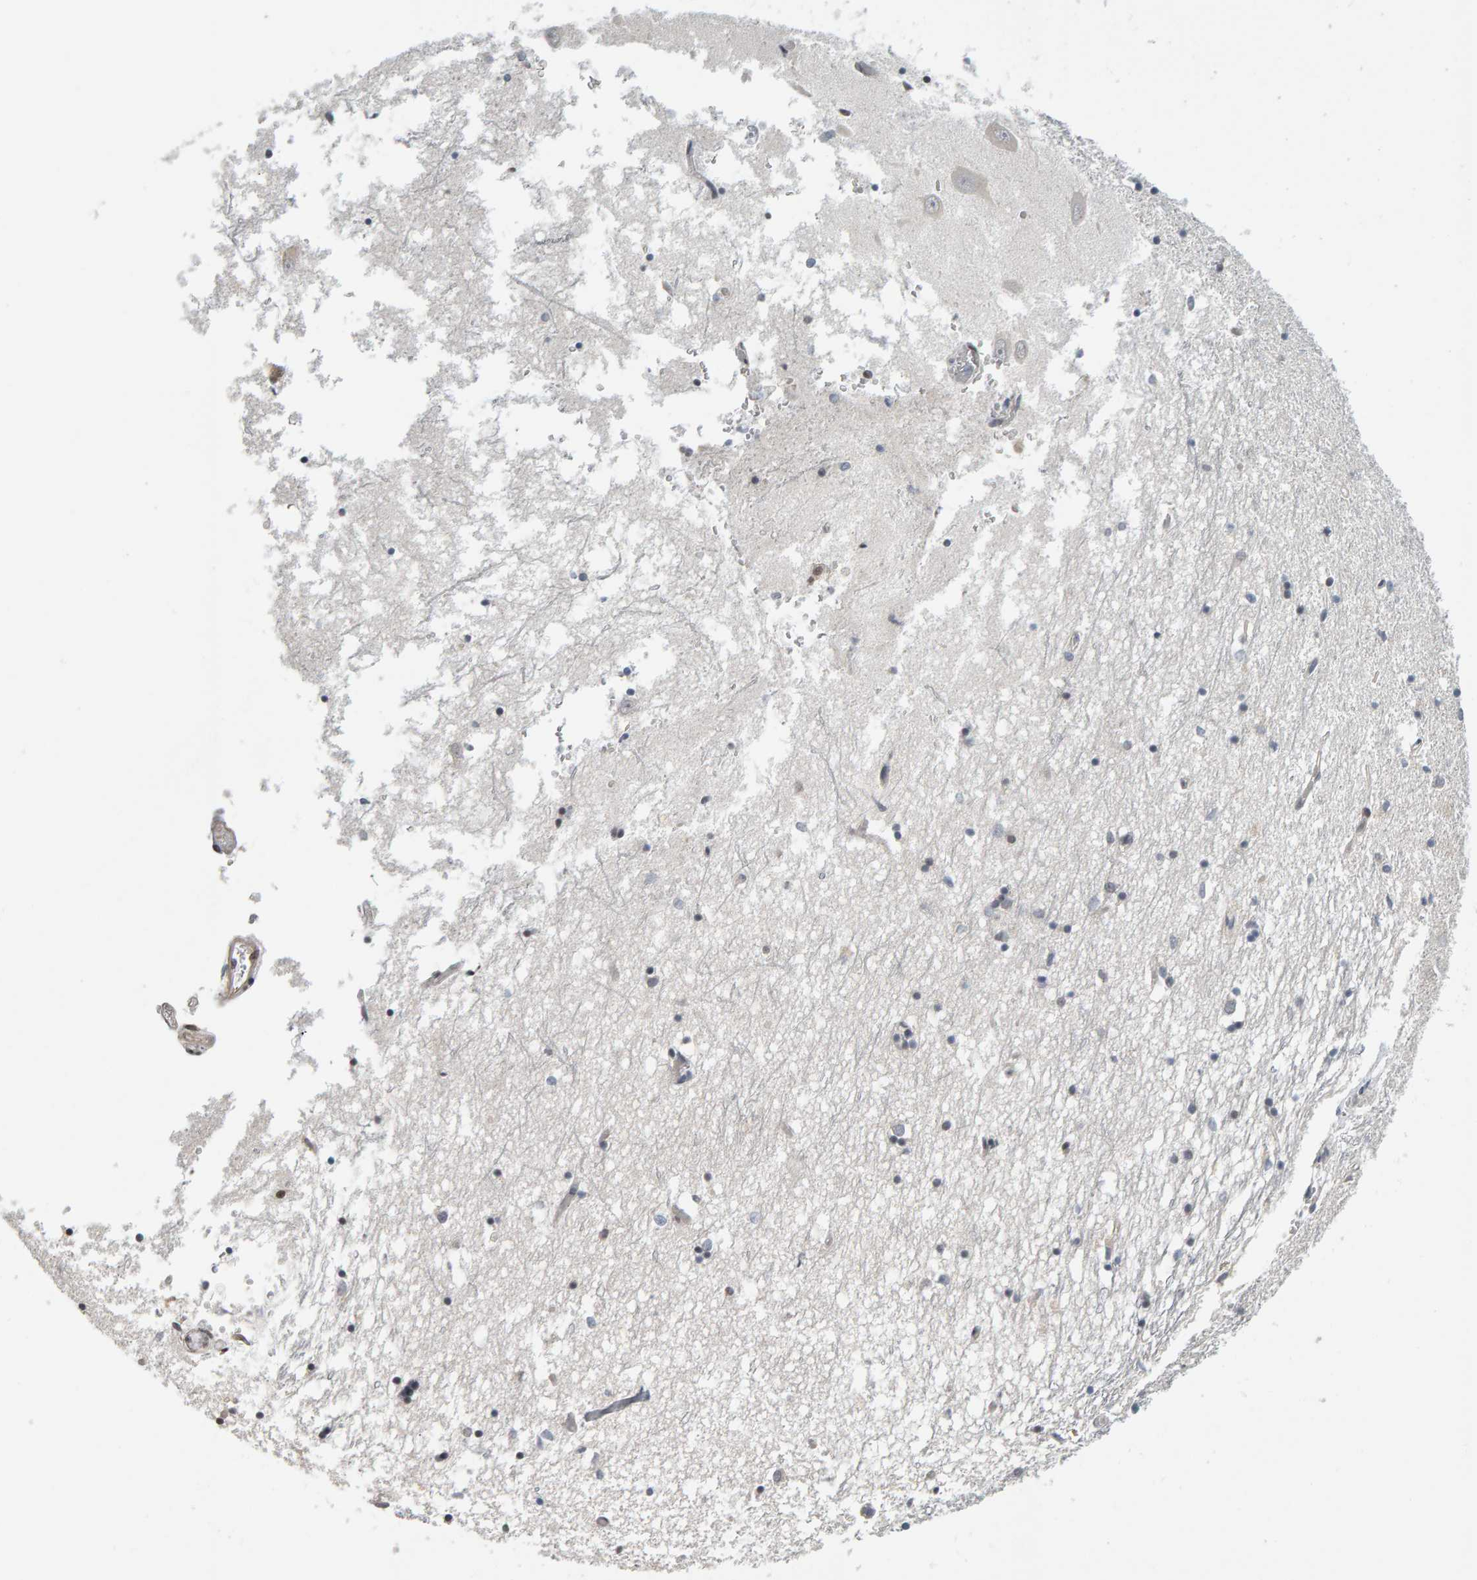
{"staining": {"intensity": "weak", "quantity": "25%-75%", "location": "nuclear"}, "tissue": "hippocampus", "cell_type": "Glial cells", "image_type": "normal", "snomed": [{"axis": "morphology", "description": "Normal tissue, NOS"}, {"axis": "topography", "description": "Hippocampus"}], "caption": "Immunohistochemistry (DAB) staining of unremarkable human hippocampus demonstrates weak nuclear protein expression in approximately 25%-75% of glial cells. (Stains: DAB in brown, nuclei in blue, Microscopy: brightfield microscopy at high magnification).", "gene": "ATF7IP", "patient": {"sex": "male", "age": 70}}